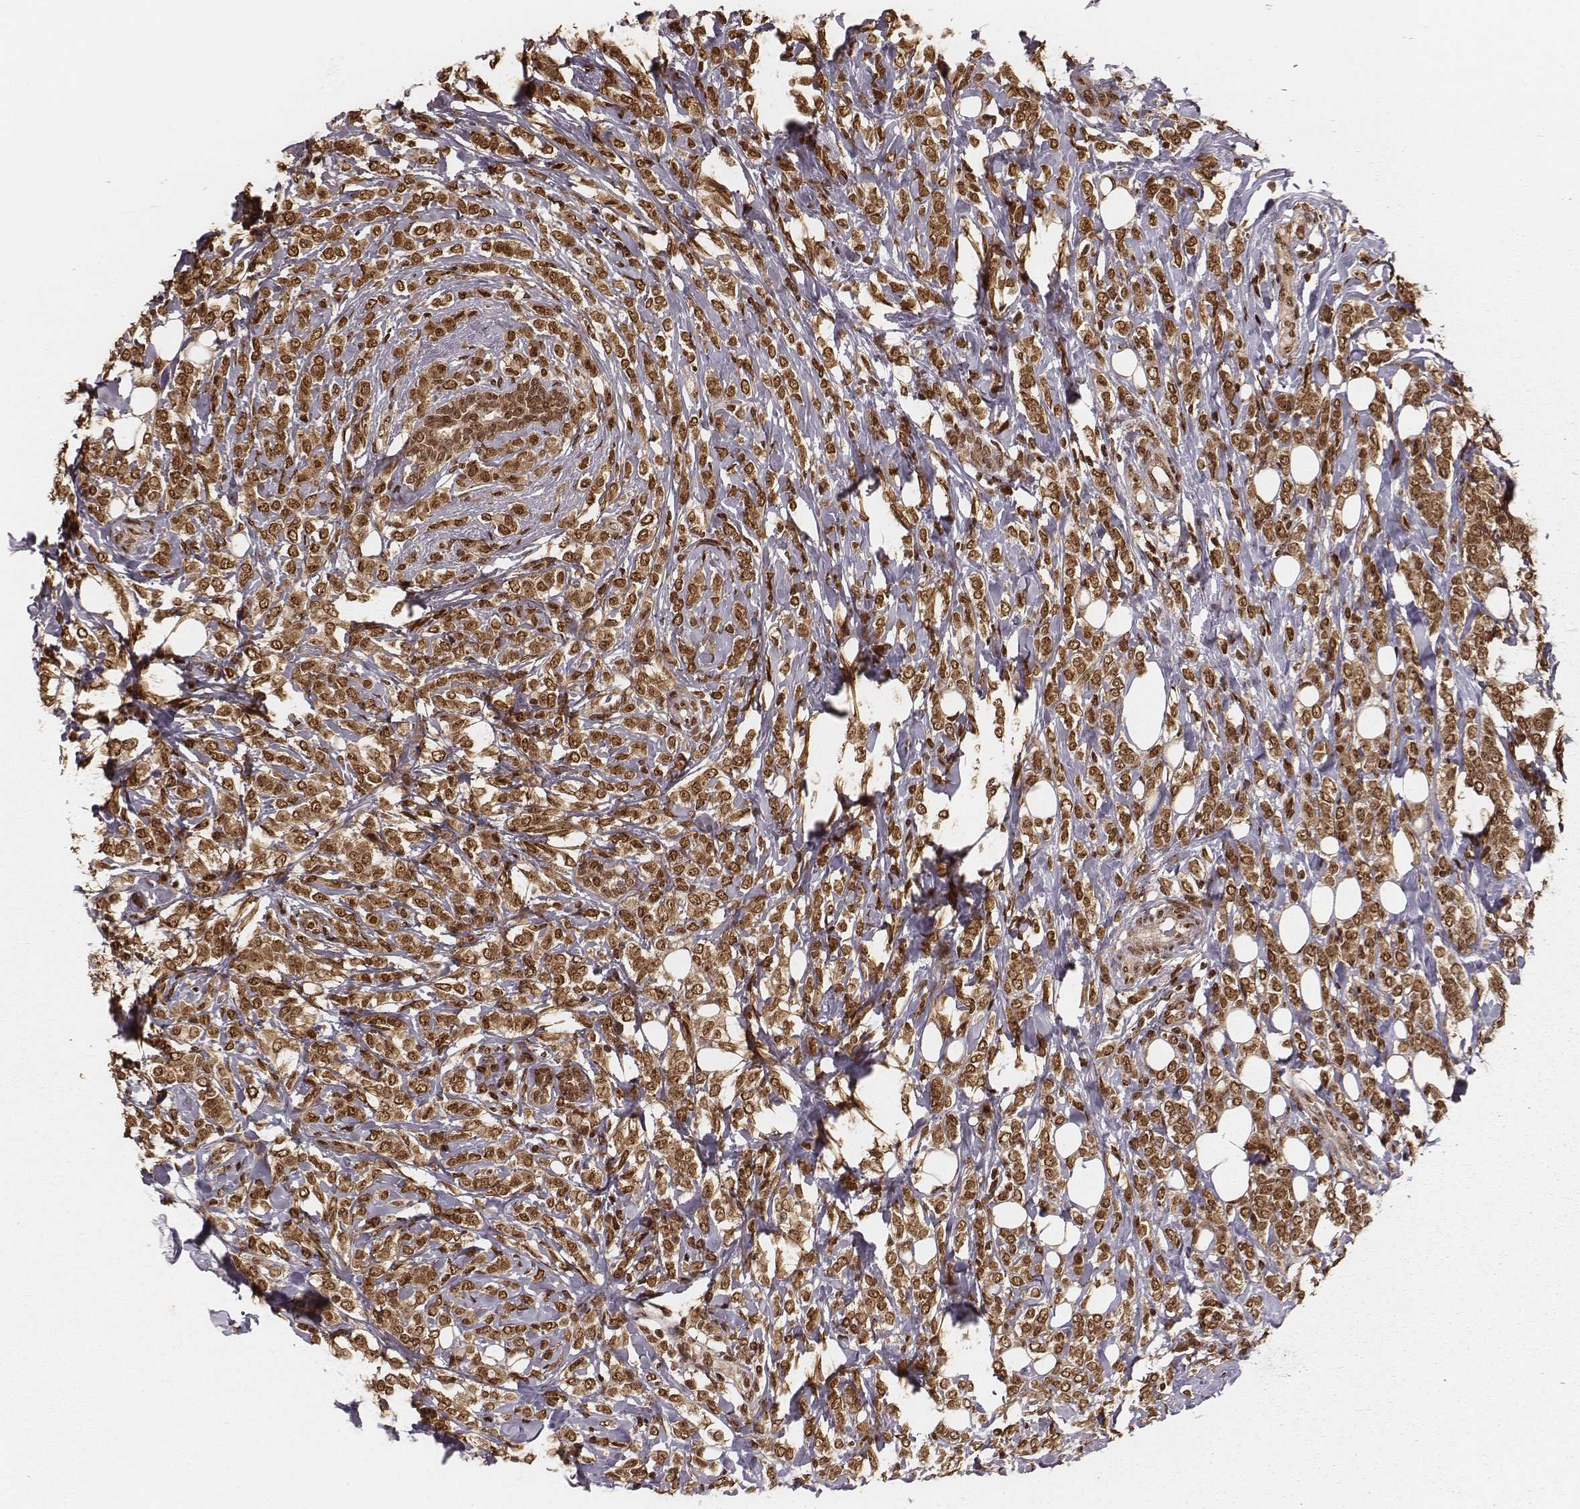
{"staining": {"intensity": "moderate", "quantity": ">75%", "location": "cytoplasmic/membranous,nuclear"}, "tissue": "breast cancer", "cell_type": "Tumor cells", "image_type": "cancer", "snomed": [{"axis": "morphology", "description": "Lobular carcinoma"}, {"axis": "topography", "description": "Breast"}], "caption": "The photomicrograph displays staining of lobular carcinoma (breast), revealing moderate cytoplasmic/membranous and nuclear protein positivity (brown color) within tumor cells. Using DAB (3,3'-diaminobenzidine) (brown) and hematoxylin (blue) stains, captured at high magnification using brightfield microscopy.", "gene": "NFX1", "patient": {"sex": "female", "age": 49}}